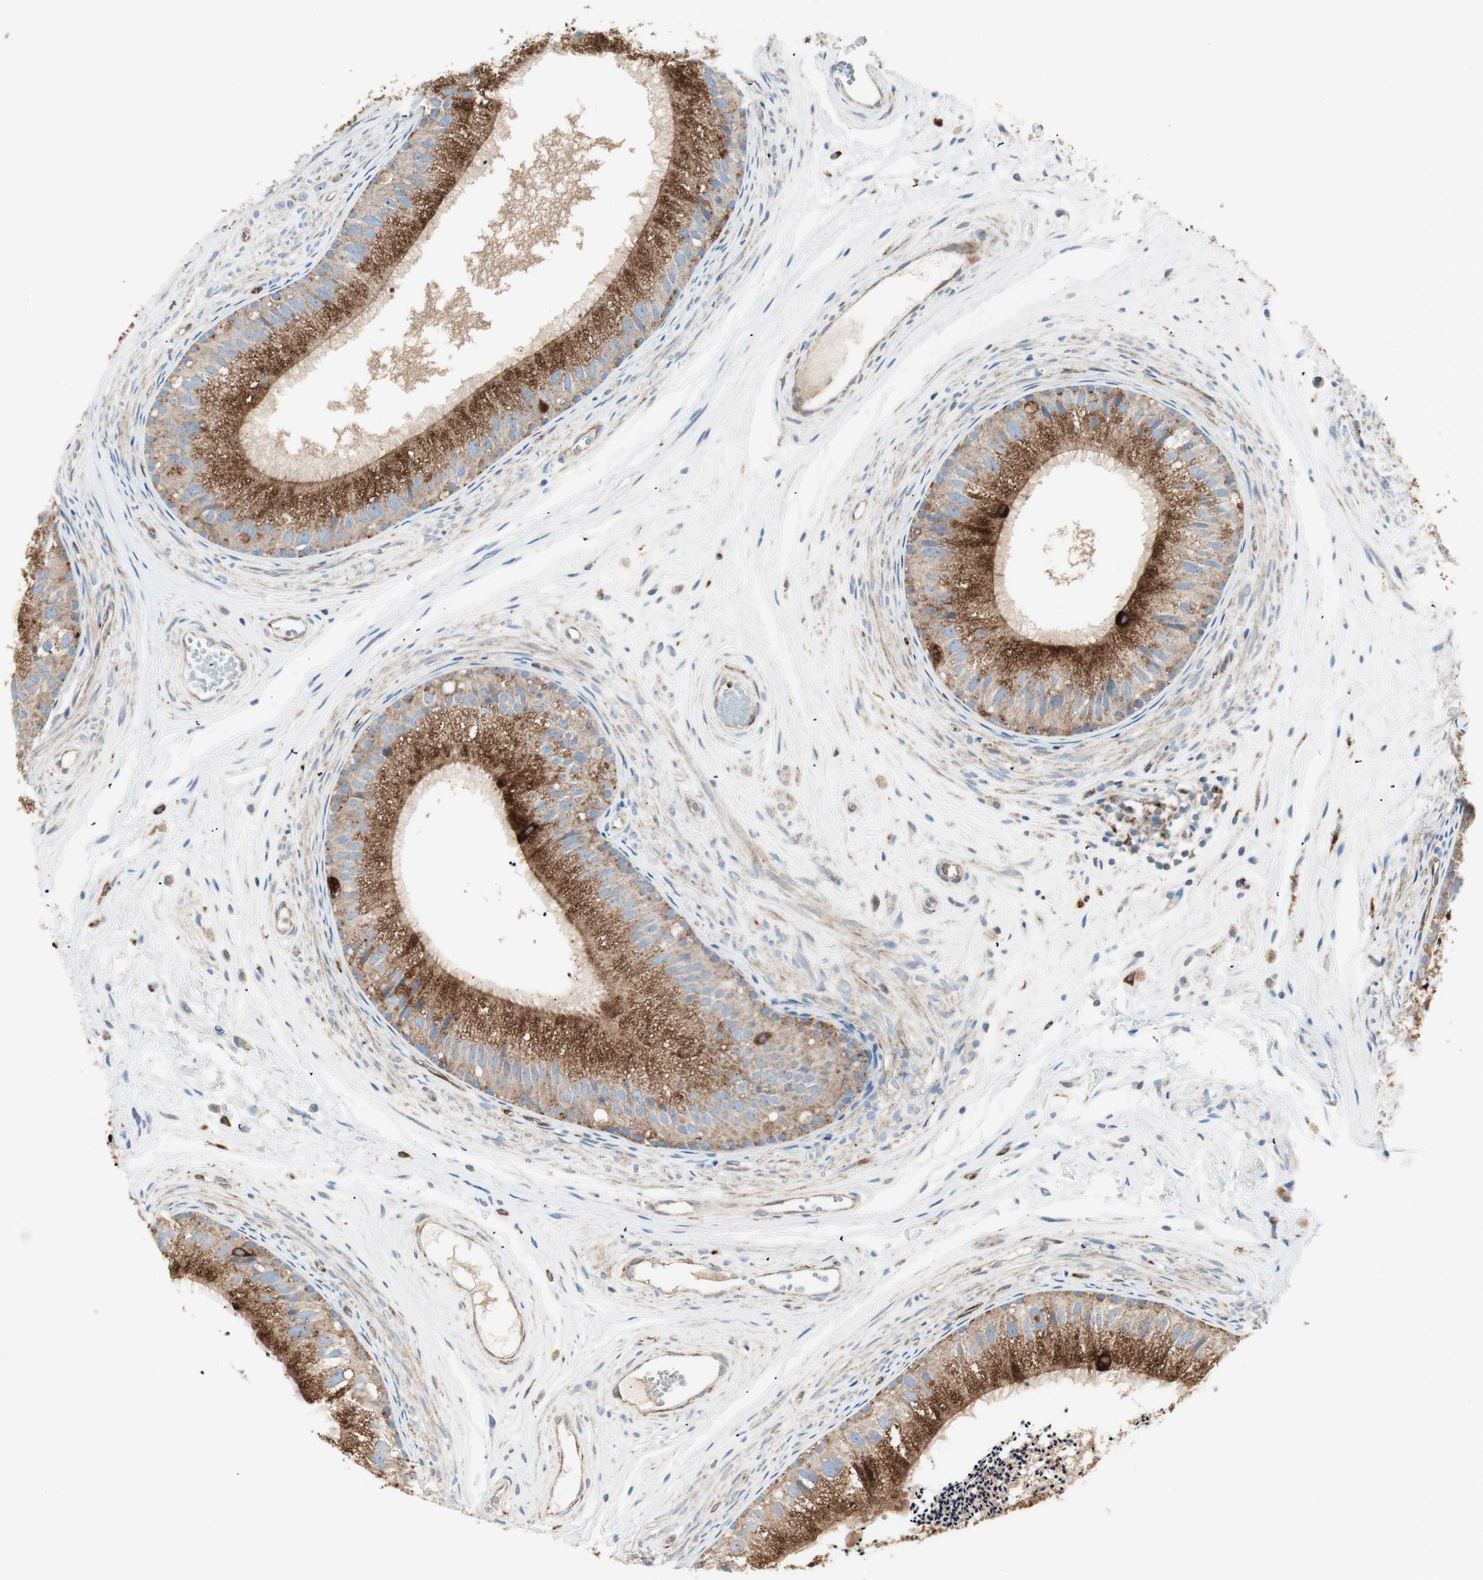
{"staining": {"intensity": "strong", "quantity": ">75%", "location": "cytoplasmic/membranous"}, "tissue": "epididymis", "cell_type": "Glandular cells", "image_type": "normal", "snomed": [{"axis": "morphology", "description": "Normal tissue, NOS"}, {"axis": "topography", "description": "Epididymis"}], "caption": "The histopathology image demonstrates staining of unremarkable epididymis, revealing strong cytoplasmic/membranous protein expression (brown color) within glandular cells. (DAB (3,3'-diaminobenzidine) IHC, brown staining for protein, blue staining for nuclei).", "gene": "ATP6V1G1", "patient": {"sex": "male", "age": 56}}